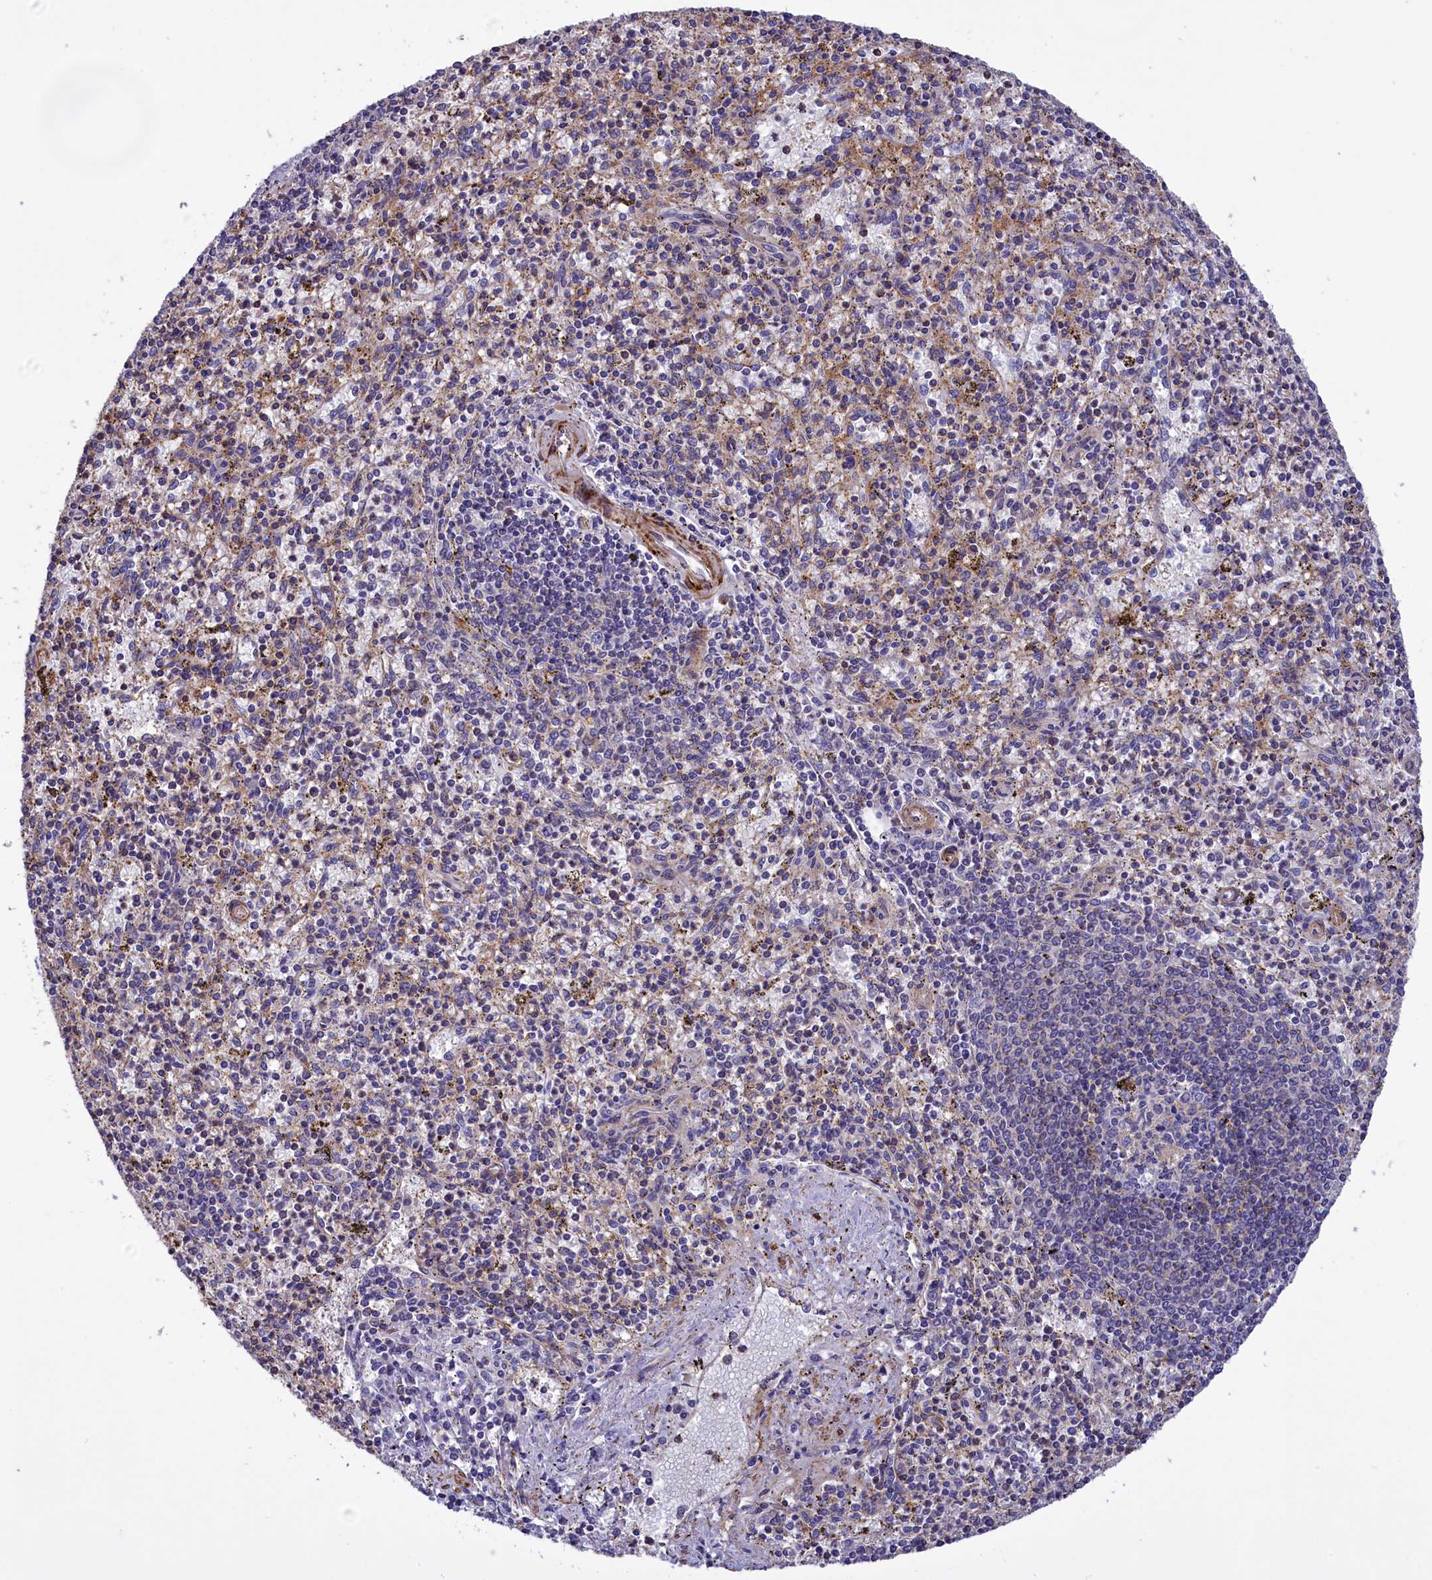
{"staining": {"intensity": "negative", "quantity": "none", "location": "none"}, "tissue": "spleen", "cell_type": "Cells in red pulp", "image_type": "normal", "snomed": [{"axis": "morphology", "description": "Normal tissue, NOS"}, {"axis": "topography", "description": "Spleen"}], "caption": "Protein analysis of unremarkable spleen demonstrates no significant expression in cells in red pulp. Brightfield microscopy of immunohistochemistry (IHC) stained with DAB (brown) and hematoxylin (blue), captured at high magnification.", "gene": "AMDHD2", "patient": {"sex": "male", "age": 72}}